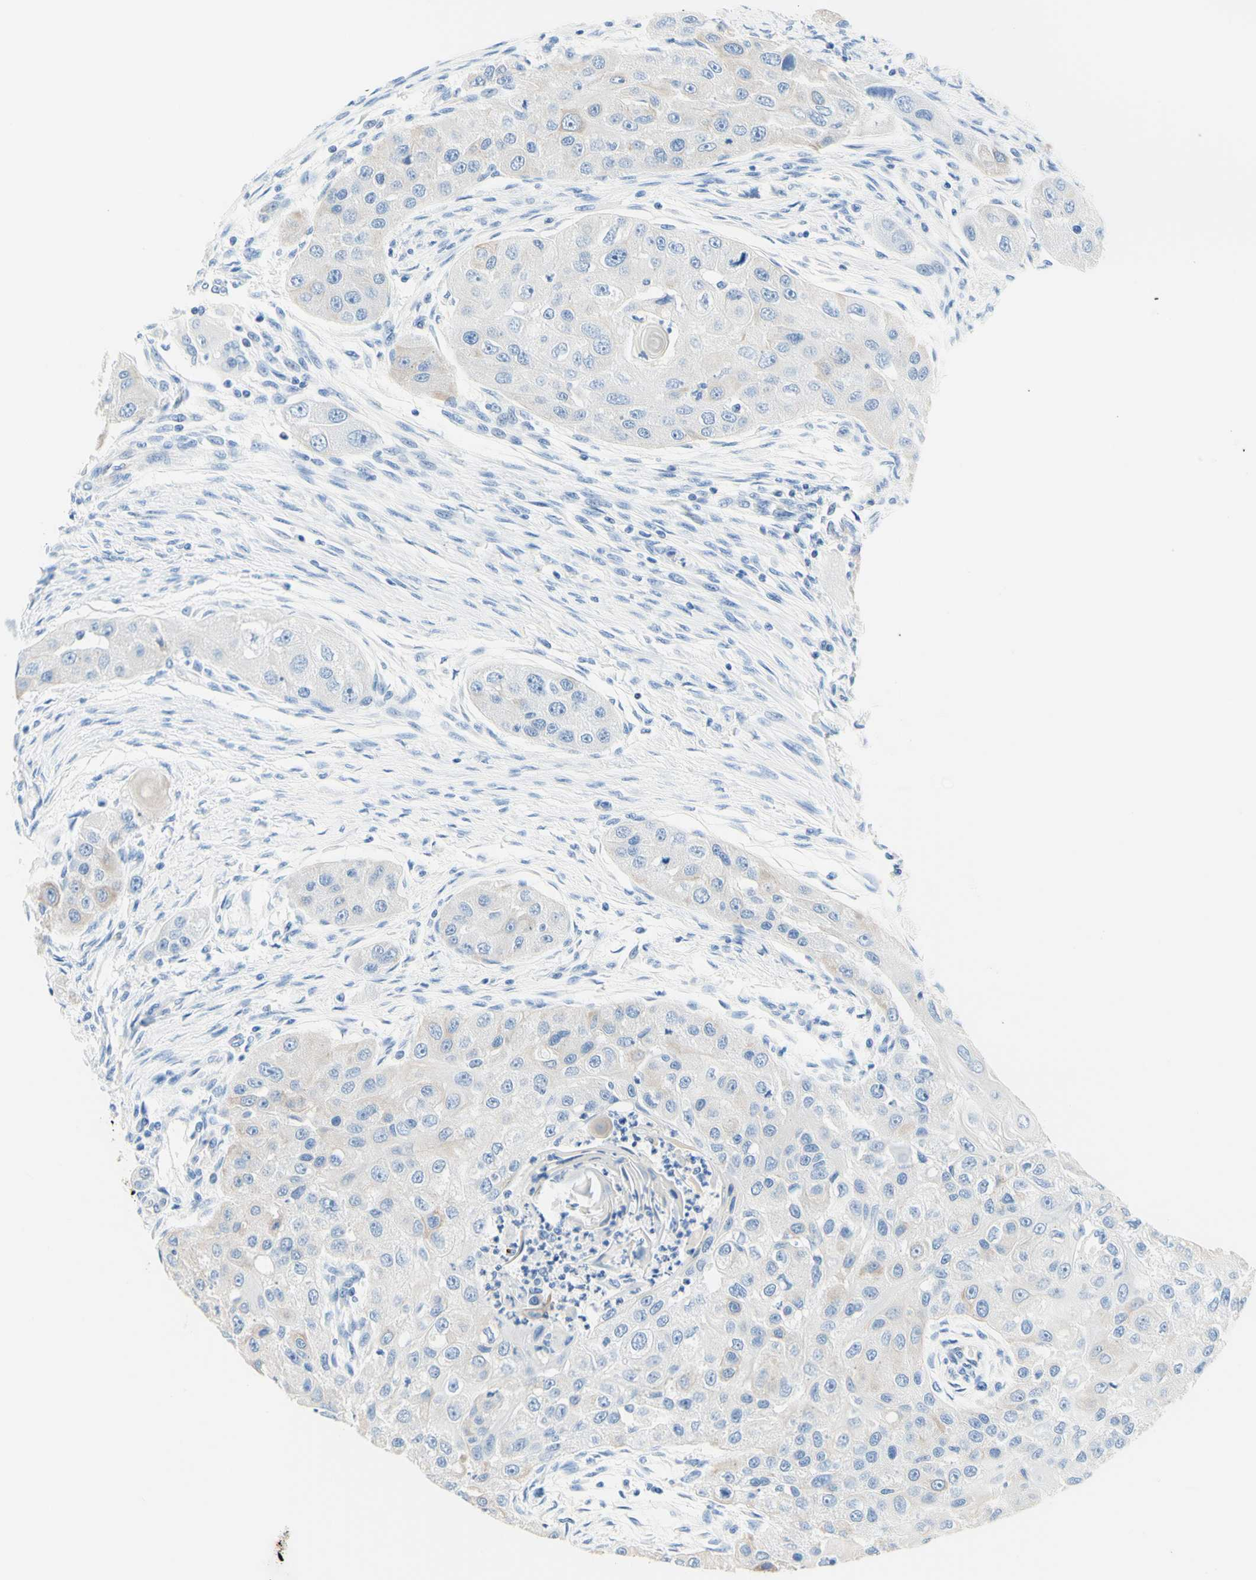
{"staining": {"intensity": "weak", "quantity": "<25%", "location": "cytoplasmic/membranous"}, "tissue": "head and neck cancer", "cell_type": "Tumor cells", "image_type": "cancer", "snomed": [{"axis": "morphology", "description": "Normal tissue, NOS"}, {"axis": "morphology", "description": "Squamous cell carcinoma, NOS"}, {"axis": "topography", "description": "Skeletal muscle"}, {"axis": "topography", "description": "Head-Neck"}], "caption": "The photomicrograph shows no staining of tumor cells in squamous cell carcinoma (head and neck).", "gene": "HPCA", "patient": {"sex": "male", "age": 51}}